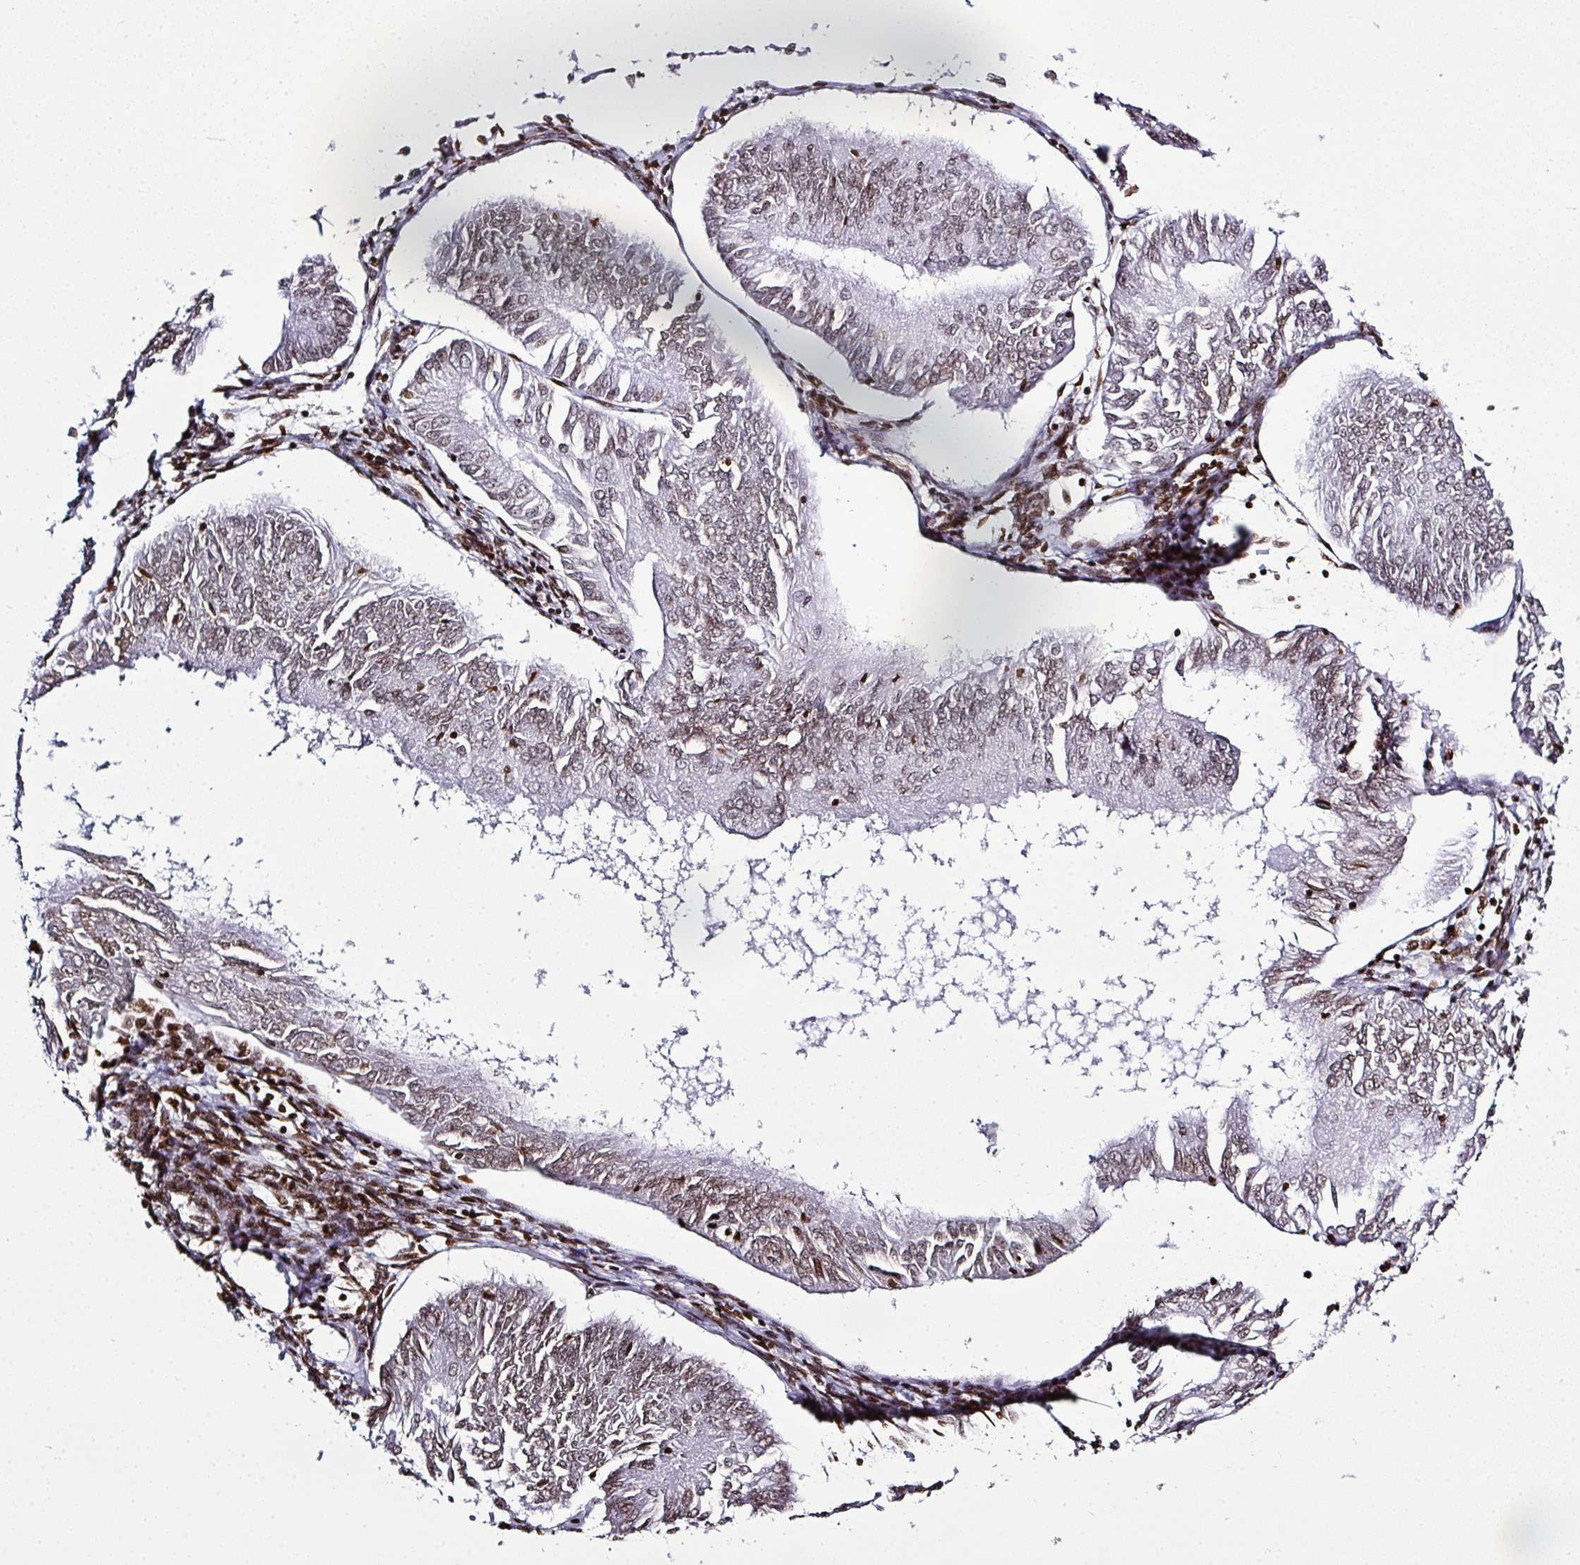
{"staining": {"intensity": "weak", "quantity": ">75%", "location": "nuclear"}, "tissue": "endometrial cancer", "cell_type": "Tumor cells", "image_type": "cancer", "snomed": [{"axis": "morphology", "description": "Adenocarcinoma, NOS"}, {"axis": "topography", "description": "Endometrium"}], "caption": "Adenocarcinoma (endometrial) stained with DAB (3,3'-diaminobenzidine) immunohistochemistry exhibits low levels of weak nuclear positivity in approximately >75% of tumor cells.", "gene": "RASL11A", "patient": {"sex": "female", "age": 58}}